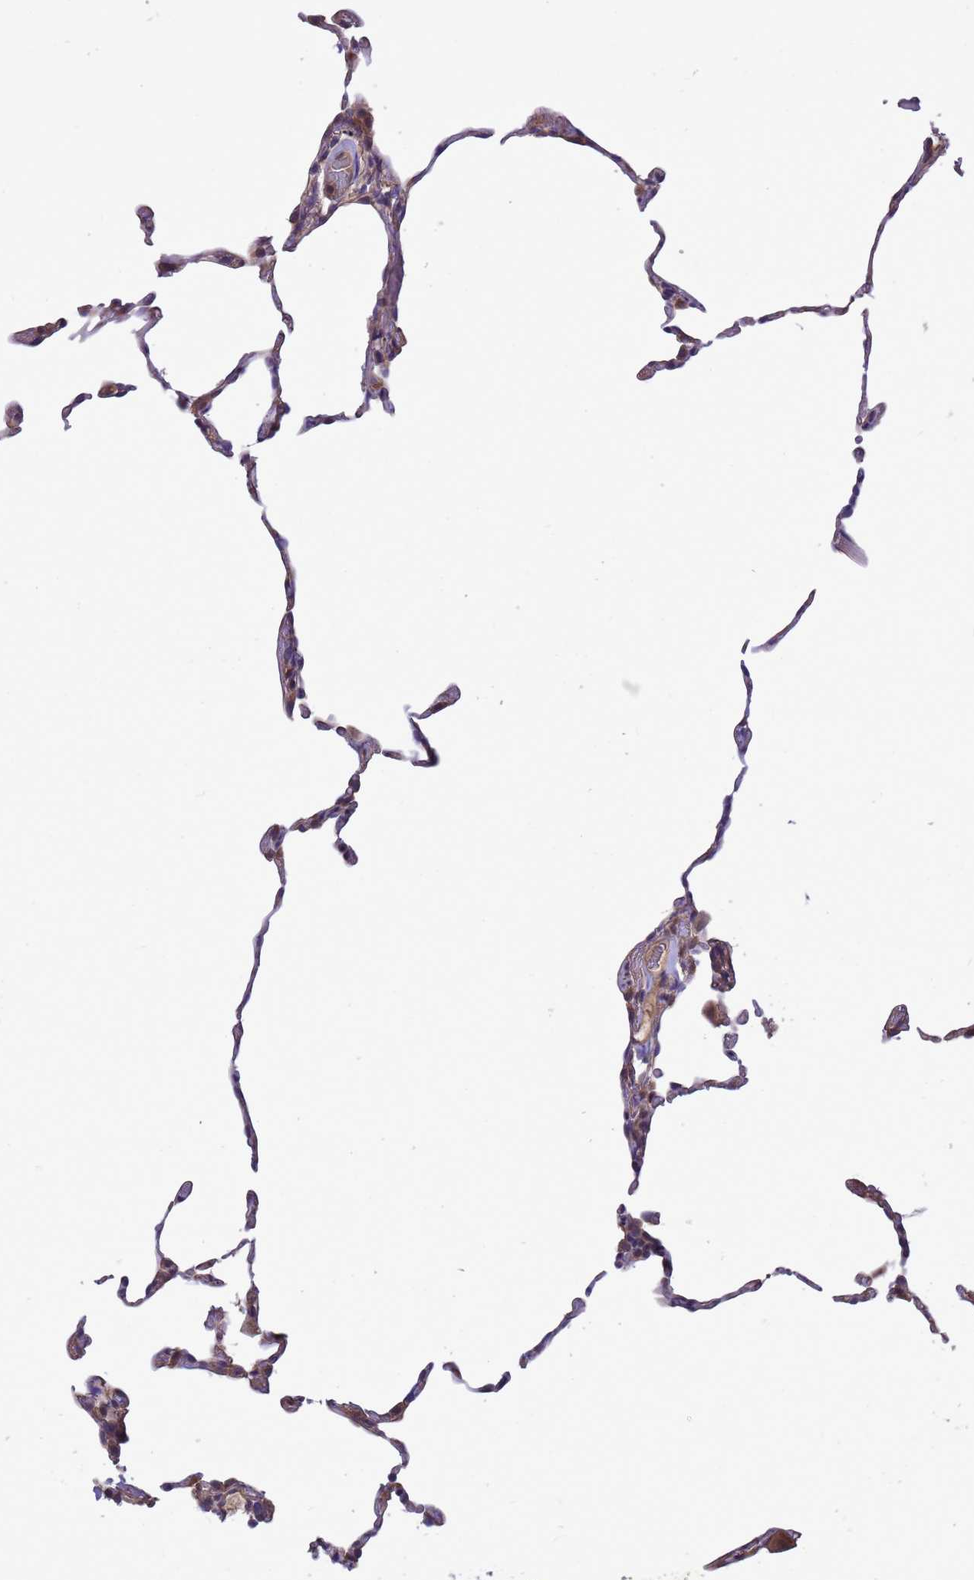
{"staining": {"intensity": "negative", "quantity": "none", "location": "none"}, "tissue": "lung", "cell_type": "Alveolar cells", "image_type": "normal", "snomed": [{"axis": "morphology", "description": "Normal tissue, NOS"}, {"axis": "topography", "description": "Lung"}], "caption": "DAB (3,3'-diaminobenzidine) immunohistochemical staining of benign human lung demonstrates no significant expression in alveolar cells. (DAB IHC, high magnification).", "gene": "GJA10", "patient": {"sex": "female", "age": 57}}